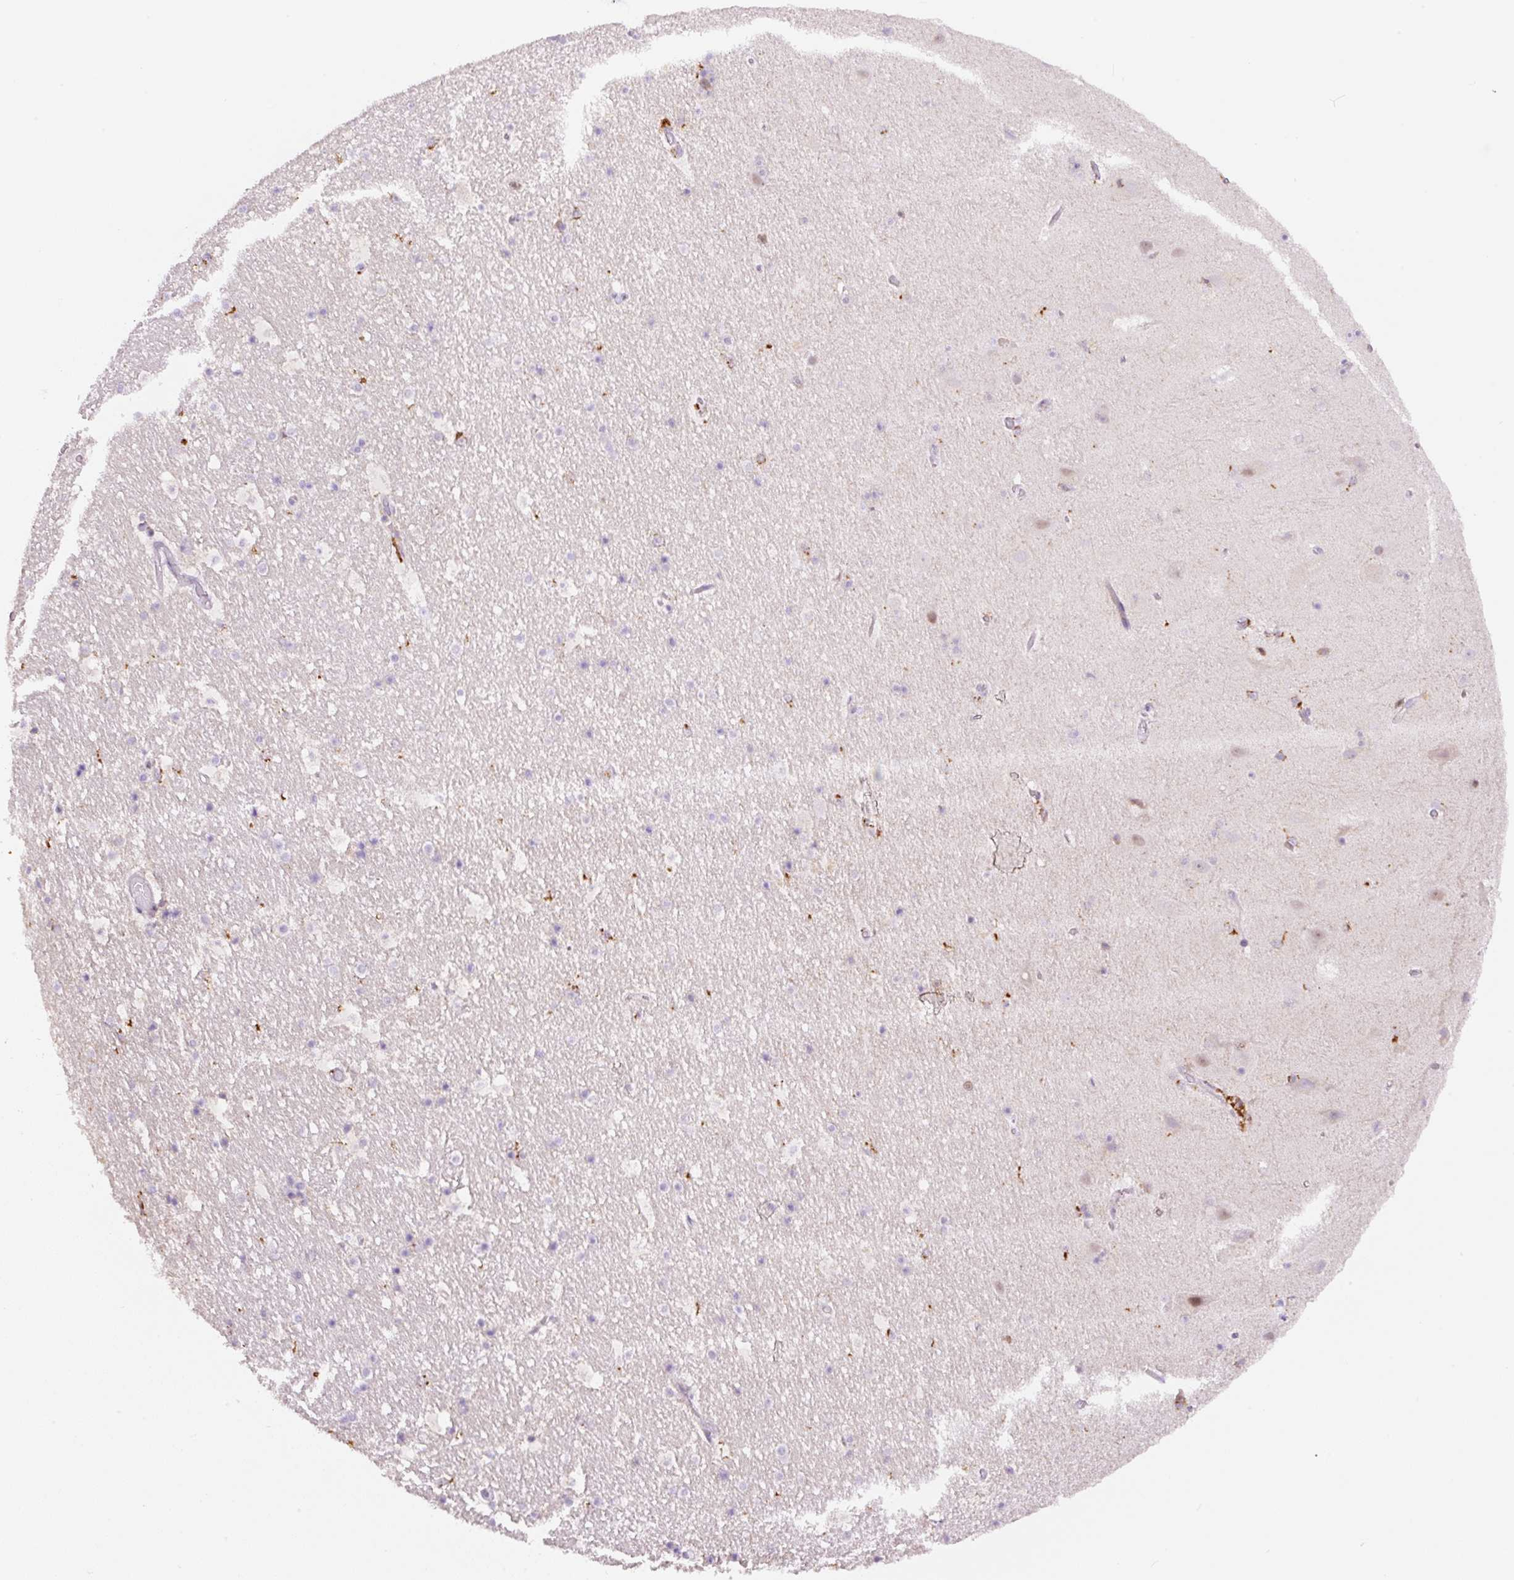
{"staining": {"intensity": "negative", "quantity": "none", "location": "none"}, "tissue": "hippocampus", "cell_type": "Glial cells", "image_type": "normal", "snomed": [{"axis": "morphology", "description": "Normal tissue, NOS"}, {"axis": "topography", "description": "Hippocampus"}], "caption": "A high-resolution micrograph shows immunohistochemistry staining of unremarkable hippocampus, which exhibits no significant staining in glial cells.", "gene": "CEBPZOS", "patient": {"sex": "male", "age": 37}}